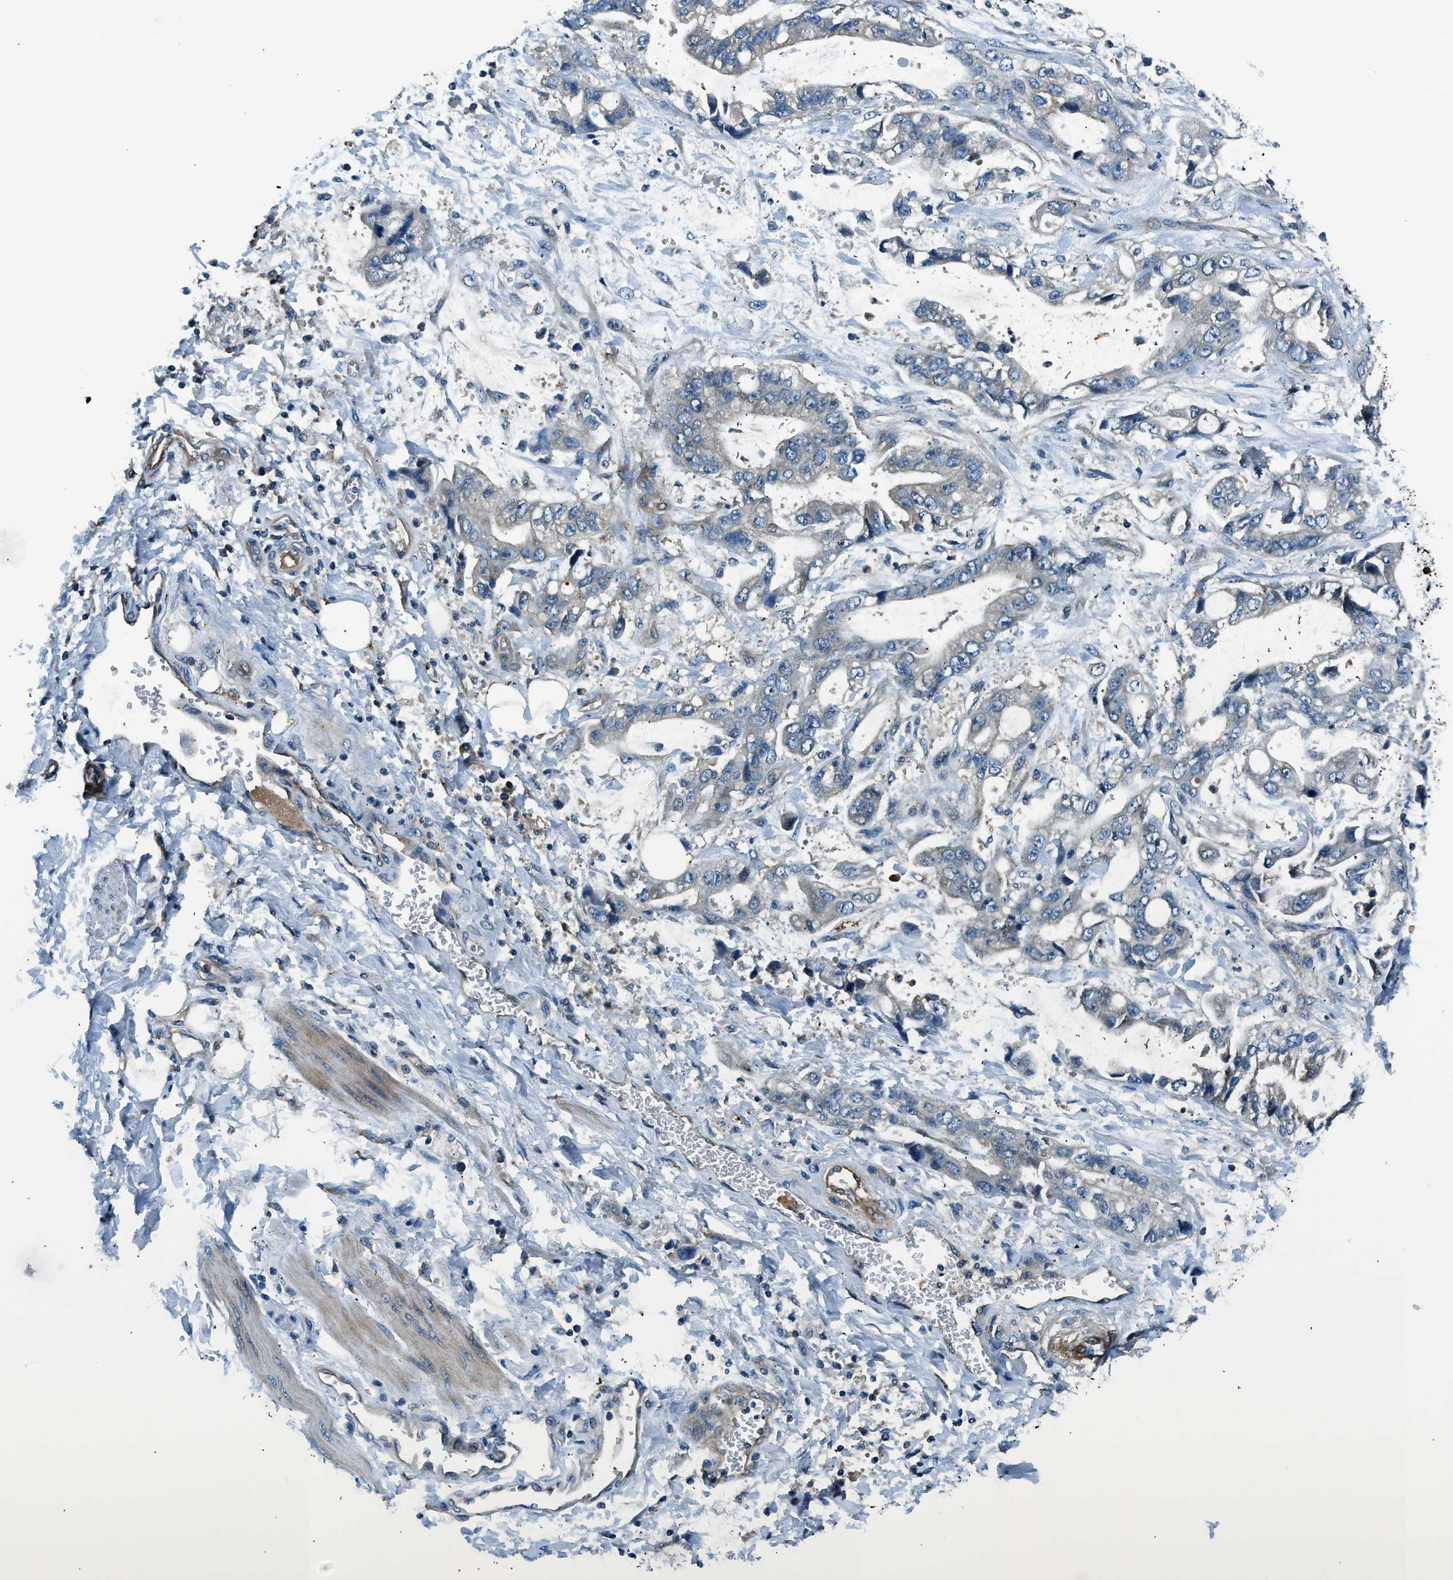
{"staining": {"intensity": "negative", "quantity": "none", "location": "none"}, "tissue": "stomach cancer", "cell_type": "Tumor cells", "image_type": "cancer", "snomed": [{"axis": "morphology", "description": "Normal tissue, NOS"}, {"axis": "morphology", "description": "Adenocarcinoma, NOS"}, {"axis": "topography", "description": "Stomach"}], "caption": "This is a photomicrograph of immunohistochemistry staining of stomach cancer, which shows no expression in tumor cells. (Stains: DAB immunohistochemistry with hematoxylin counter stain, Microscopy: brightfield microscopy at high magnification).", "gene": "SLC19A2", "patient": {"sex": "male", "age": 62}}